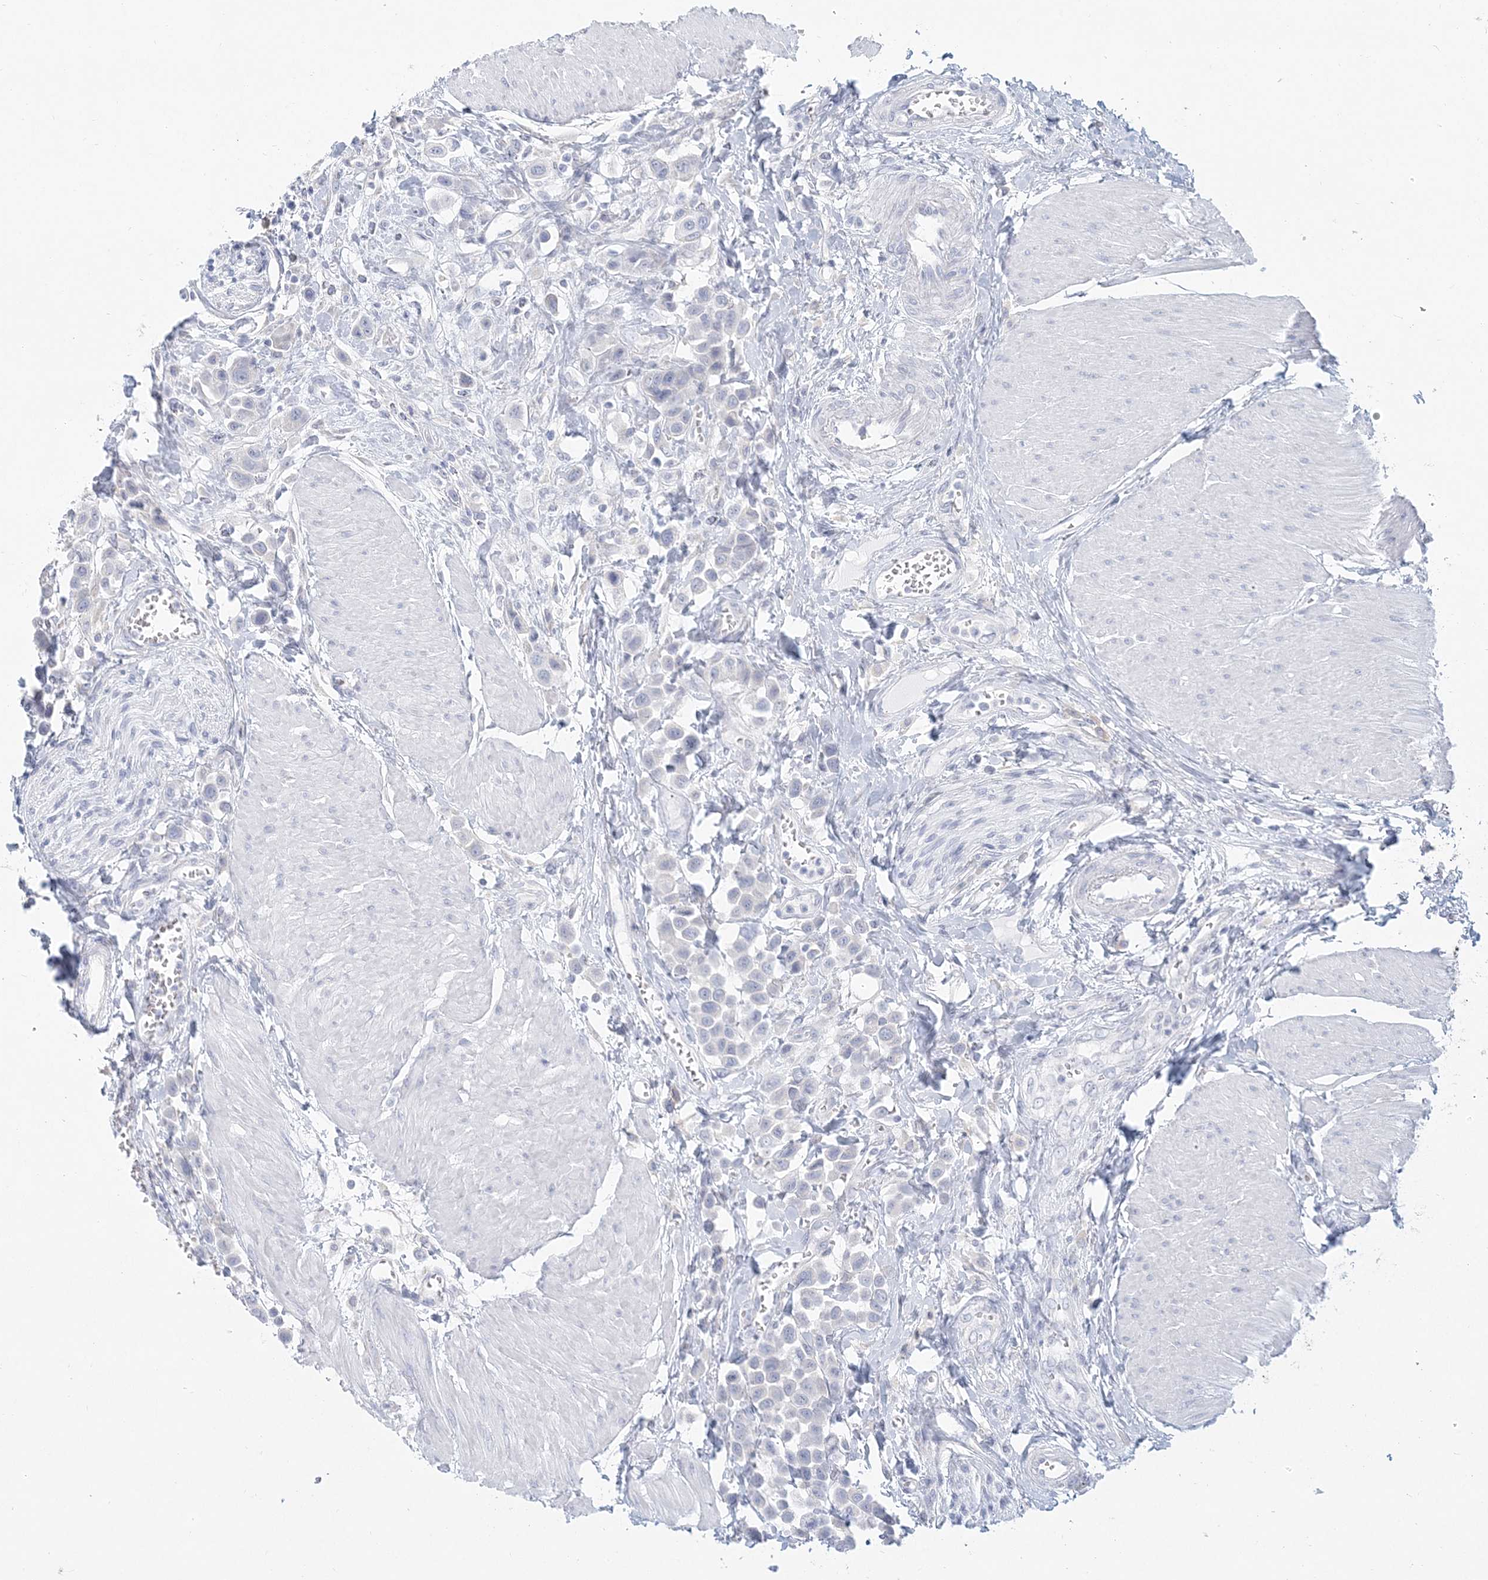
{"staining": {"intensity": "negative", "quantity": "none", "location": "none"}, "tissue": "urothelial cancer", "cell_type": "Tumor cells", "image_type": "cancer", "snomed": [{"axis": "morphology", "description": "Urothelial carcinoma, High grade"}, {"axis": "topography", "description": "Urinary bladder"}], "caption": "This is a histopathology image of immunohistochemistry staining of urothelial cancer, which shows no expression in tumor cells.", "gene": "CSN1S1", "patient": {"sex": "male", "age": 50}}